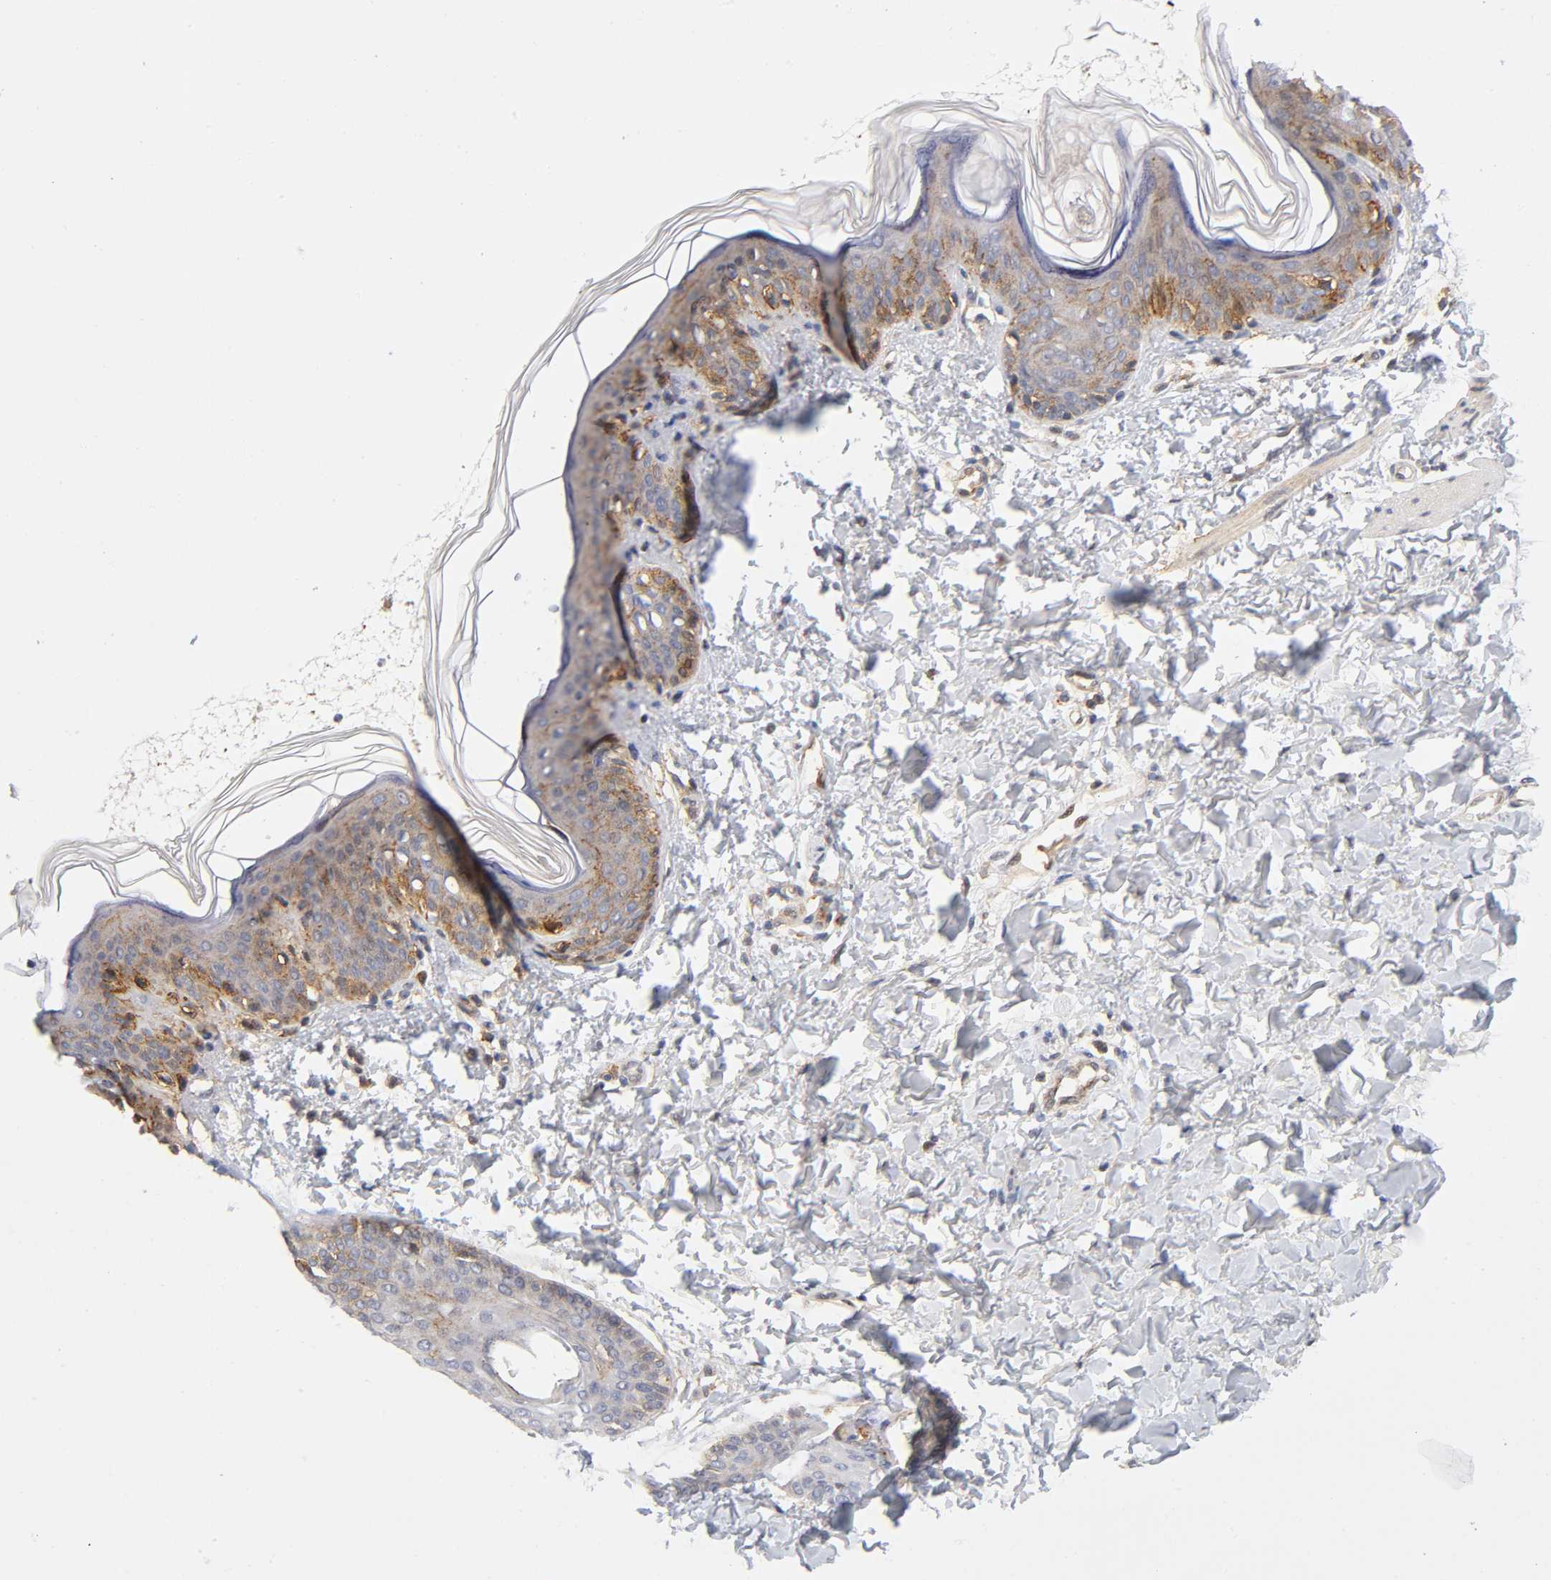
{"staining": {"intensity": "negative", "quantity": "none", "location": "none"}, "tissue": "skin", "cell_type": "Fibroblasts", "image_type": "normal", "snomed": [{"axis": "morphology", "description": "Normal tissue, NOS"}, {"axis": "topography", "description": "Skin"}], "caption": "IHC micrograph of normal skin: human skin stained with DAB (3,3'-diaminobenzidine) reveals no significant protein positivity in fibroblasts.", "gene": "ANXA7", "patient": {"sex": "female", "age": 4}}